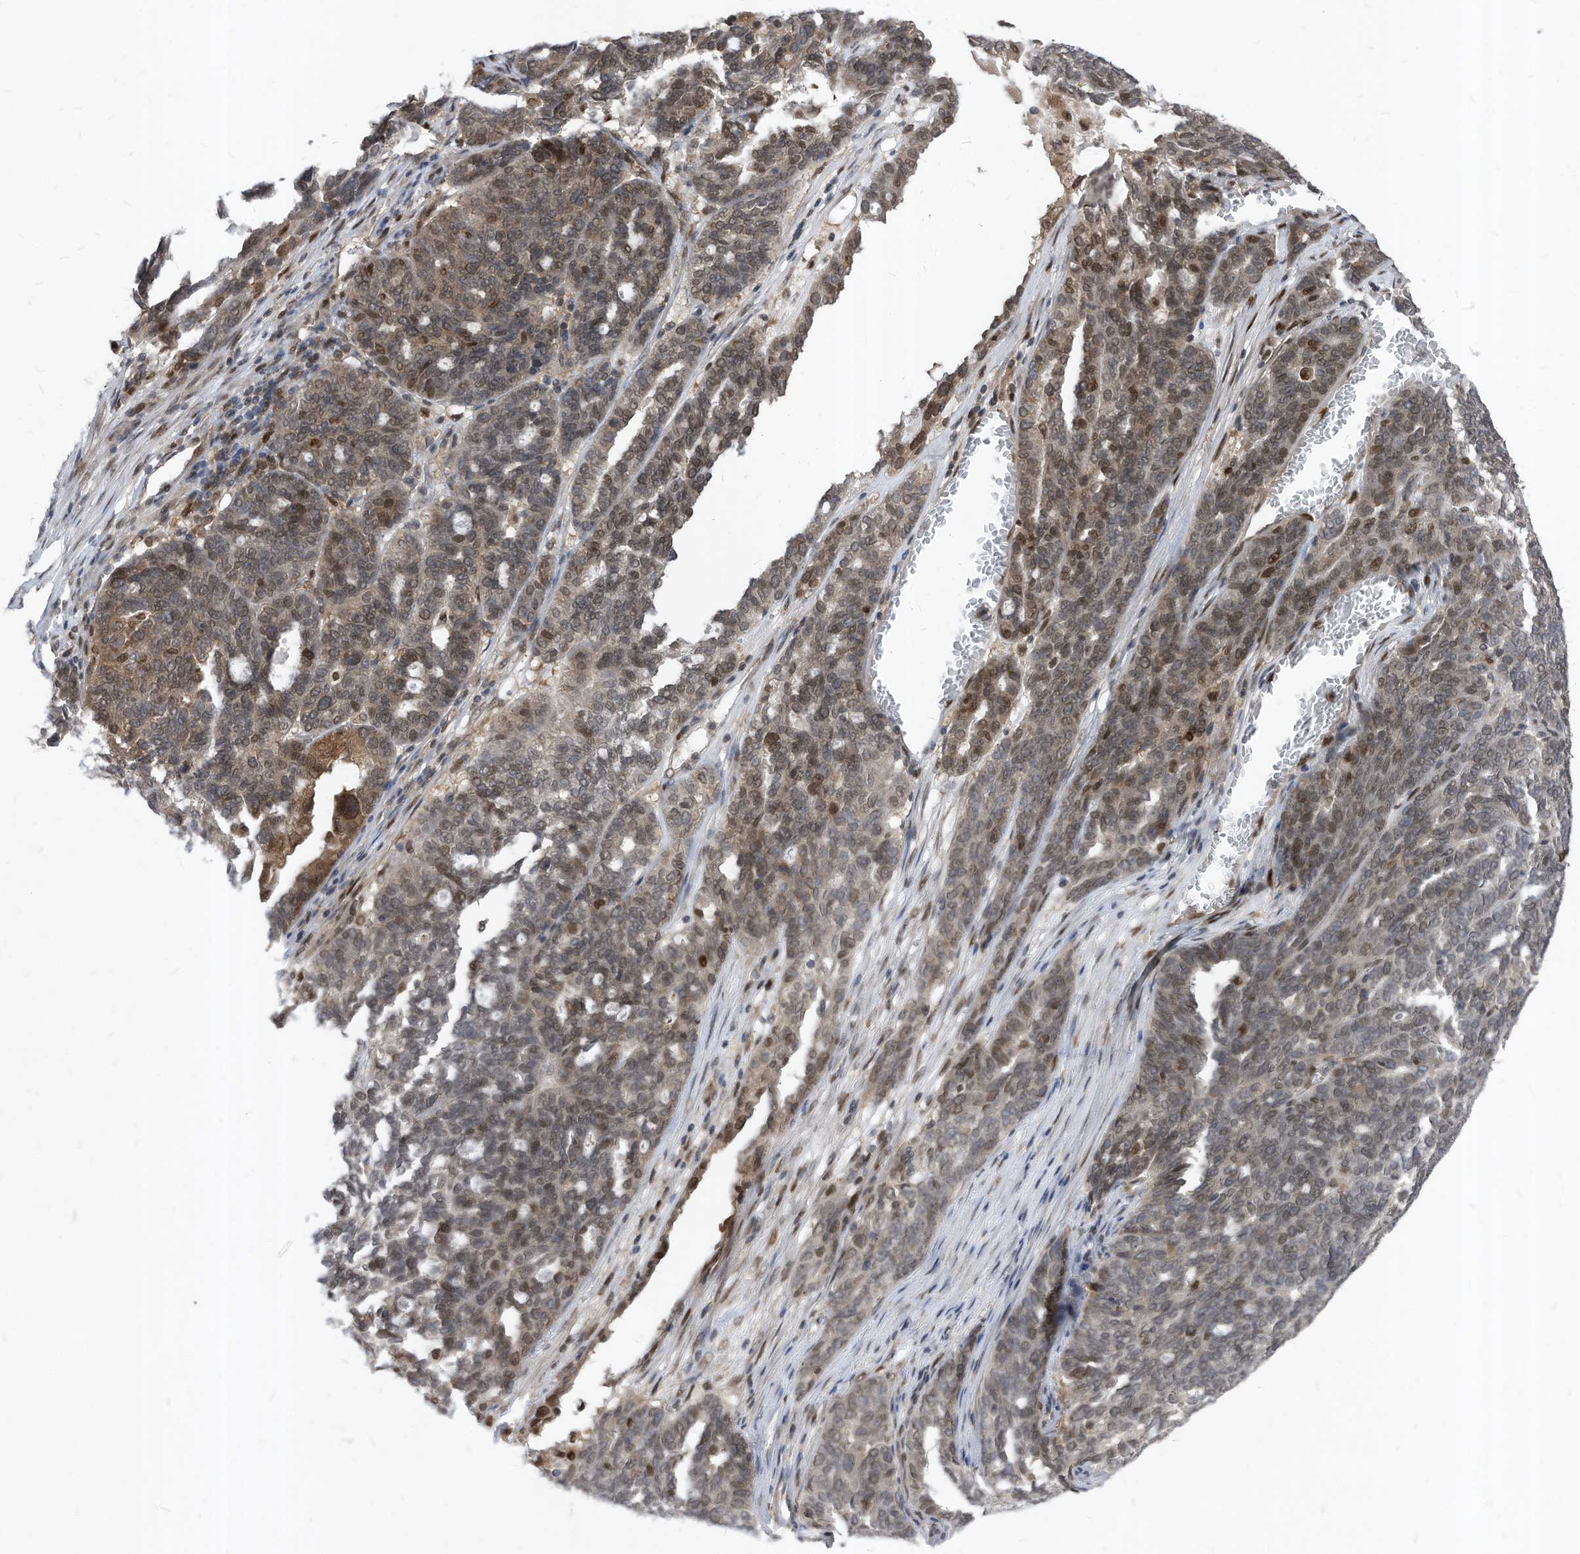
{"staining": {"intensity": "moderate", "quantity": ">75%", "location": "cytoplasmic/membranous,nuclear"}, "tissue": "ovarian cancer", "cell_type": "Tumor cells", "image_type": "cancer", "snomed": [{"axis": "morphology", "description": "Cystadenocarcinoma, serous, NOS"}, {"axis": "topography", "description": "Ovary"}], "caption": "DAB immunohistochemical staining of ovarian cancer reveals moderate cytoplasmic/membranous and nuclear protein positivity in approximately >75% of tumor cells. The staining was performed using DAB (3,3'-diaminobenzidine) to visualize the protein expression in brown, while the nuclei were stained in blue with hematoxylin (Magnification: 20x).", "gene": "KPNB1", "patient": {"sex": "female", "age": 59}}